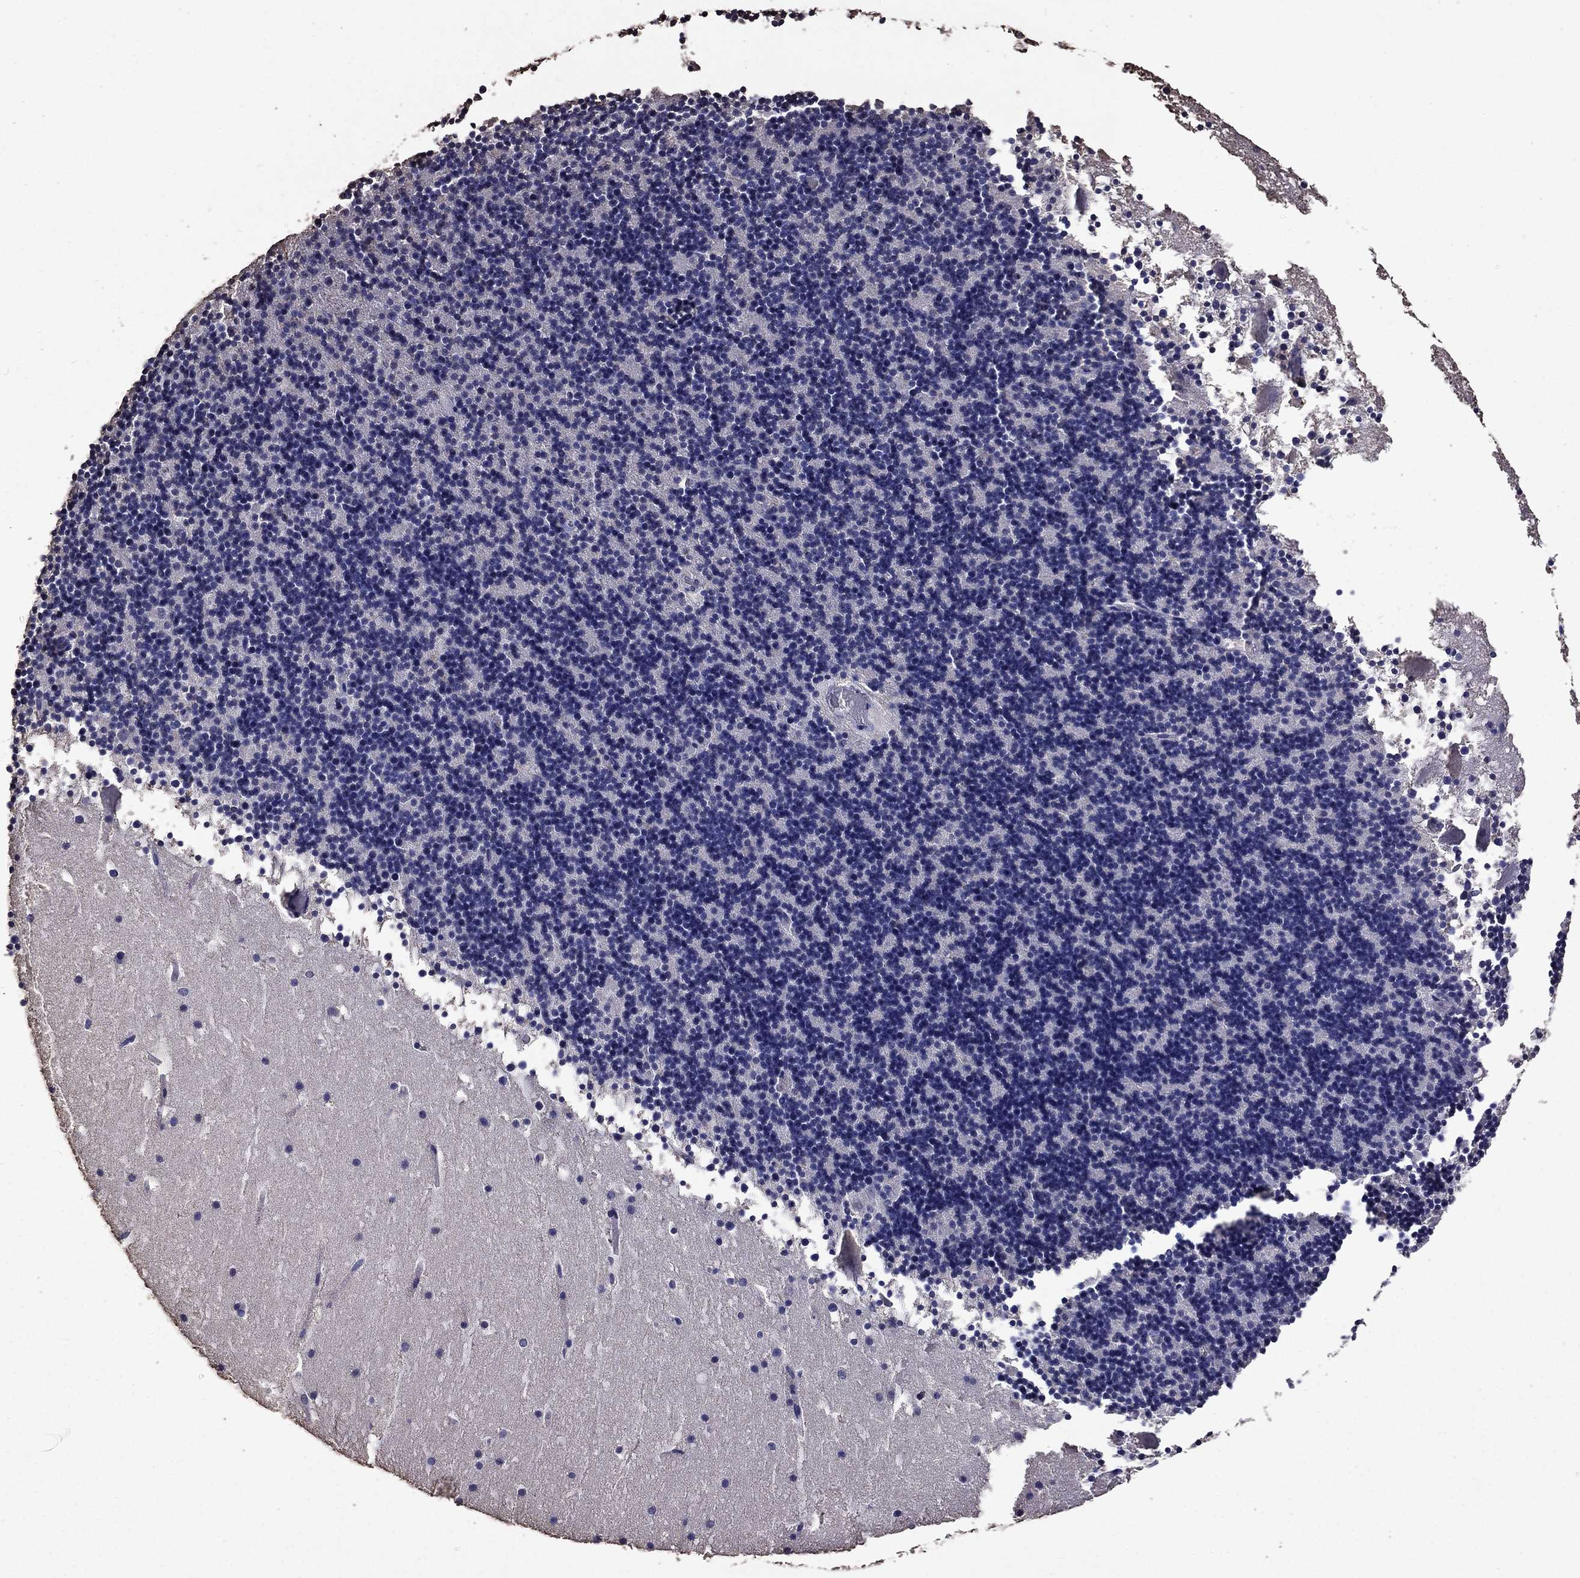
{"staining": {"intensity": "negative", "quantity": "none", "location": "none"}, "tissue": "cerebellum", "cell_type": "Cells in granular layer", "image_type": "normal", "snomed": [{"axis": "morphology", "description": "Normal tissue, NOS"}, {"axis": "topography", "description": "Cerebellum"}], "caption": "Immunohistochemistry of benign cerebellum displays no expression in cells in granular layer.", "gene": "SERPINA5", "patient": {"sex": "male", "age": 37}}